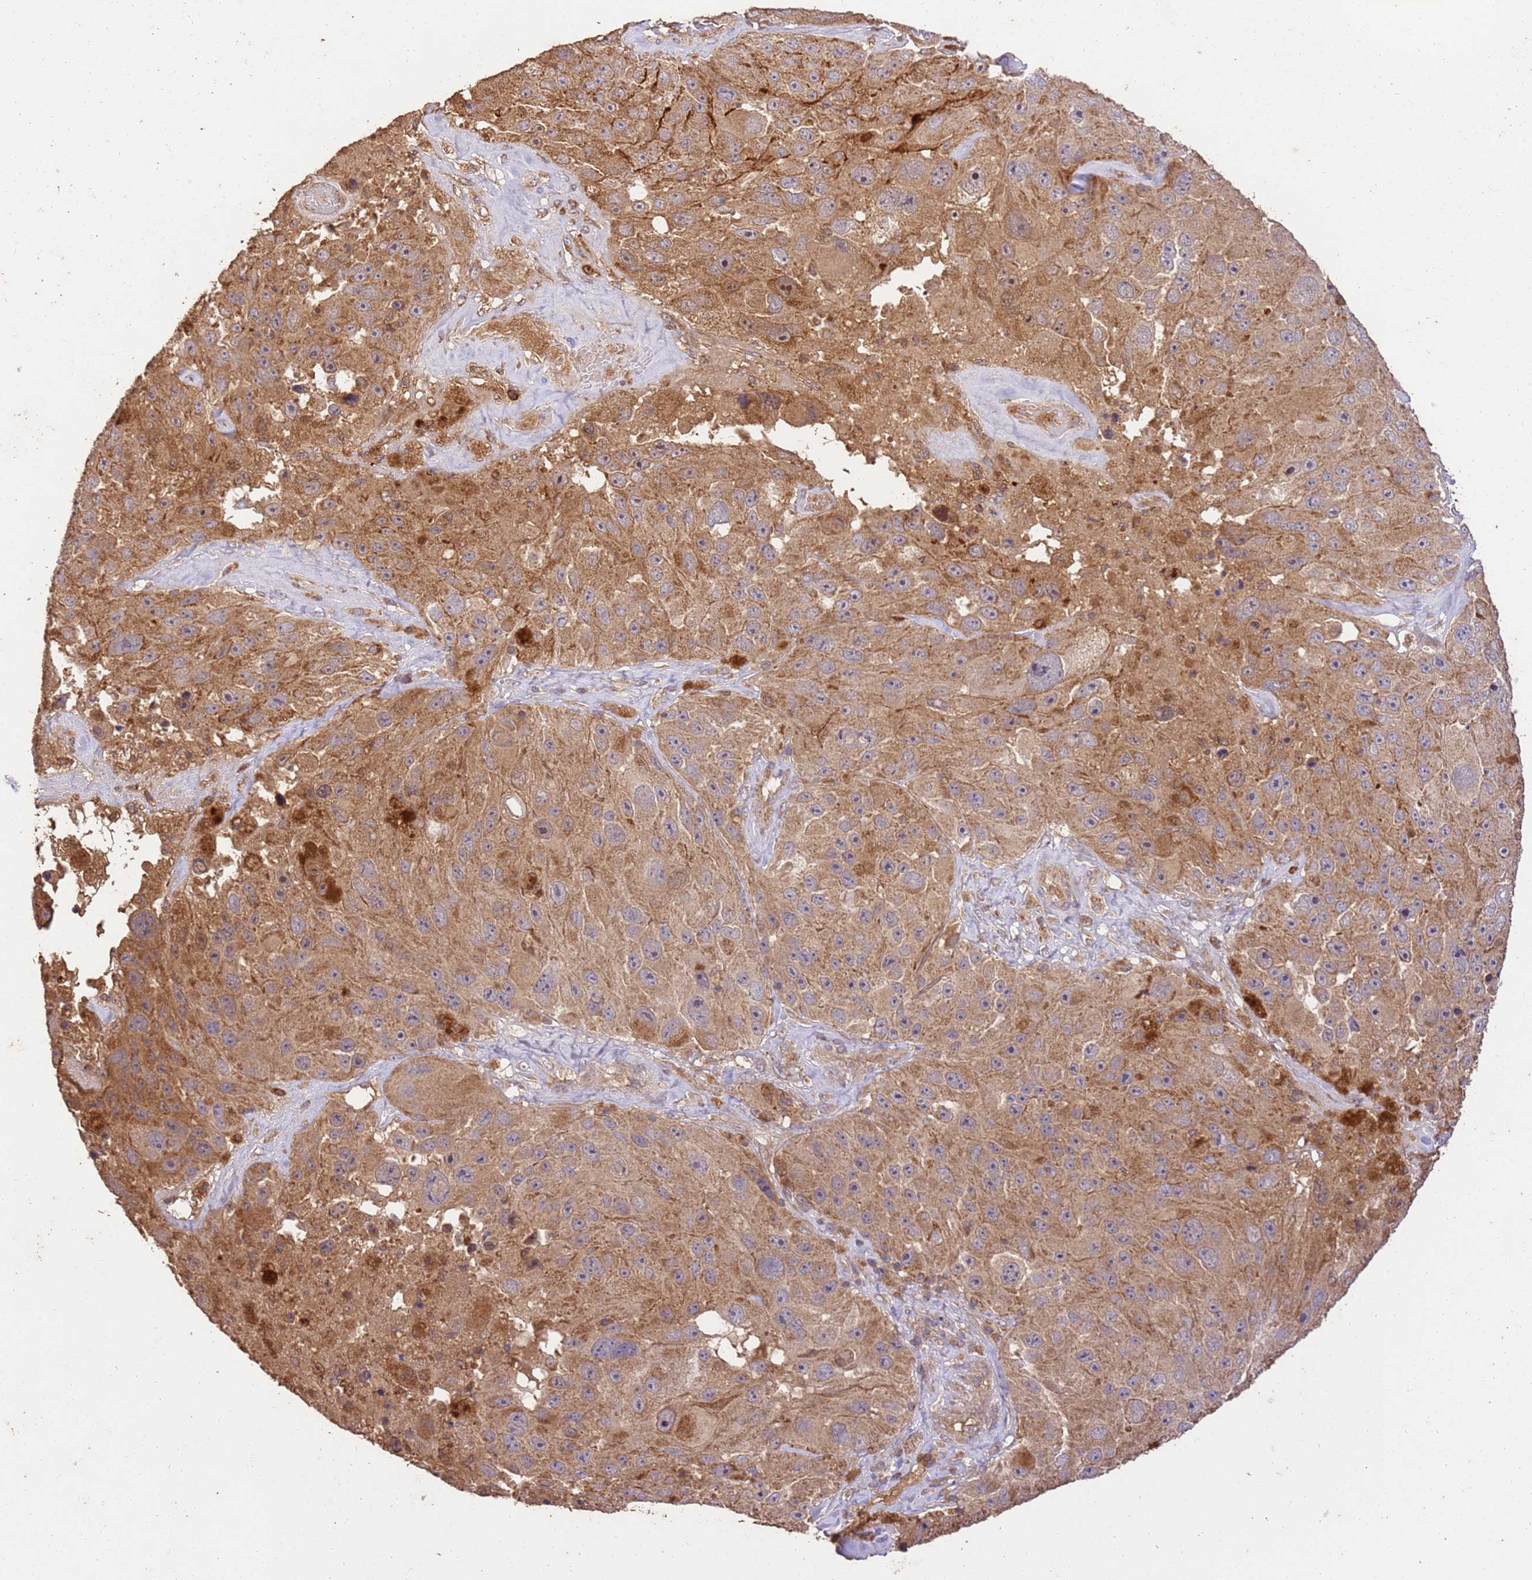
{"staining": {"intensity": "moderate", "quantity": ">75%", "location": "cytoplasmic/membranous,nuclear"}, "tissue": "melanoma", "cell_type": "Tumor cells", "image_type": "cancer", "snomed": [{"axis": "morphology", "description": "Malignant melanoma, Metastatic site"}, {"axis": "topography", "description": "Lymph node"}], "caption": "IHC histopathology image of malignant melanoma (metastatic site) stained for a protein (brown), which reveals medium levels of moderate cytoplasmic/membranous and nuclear positivity in approximately >75% of tumor cells.", "gene": "LRRC28", "patient": {"sex": "male", "age": 62}}